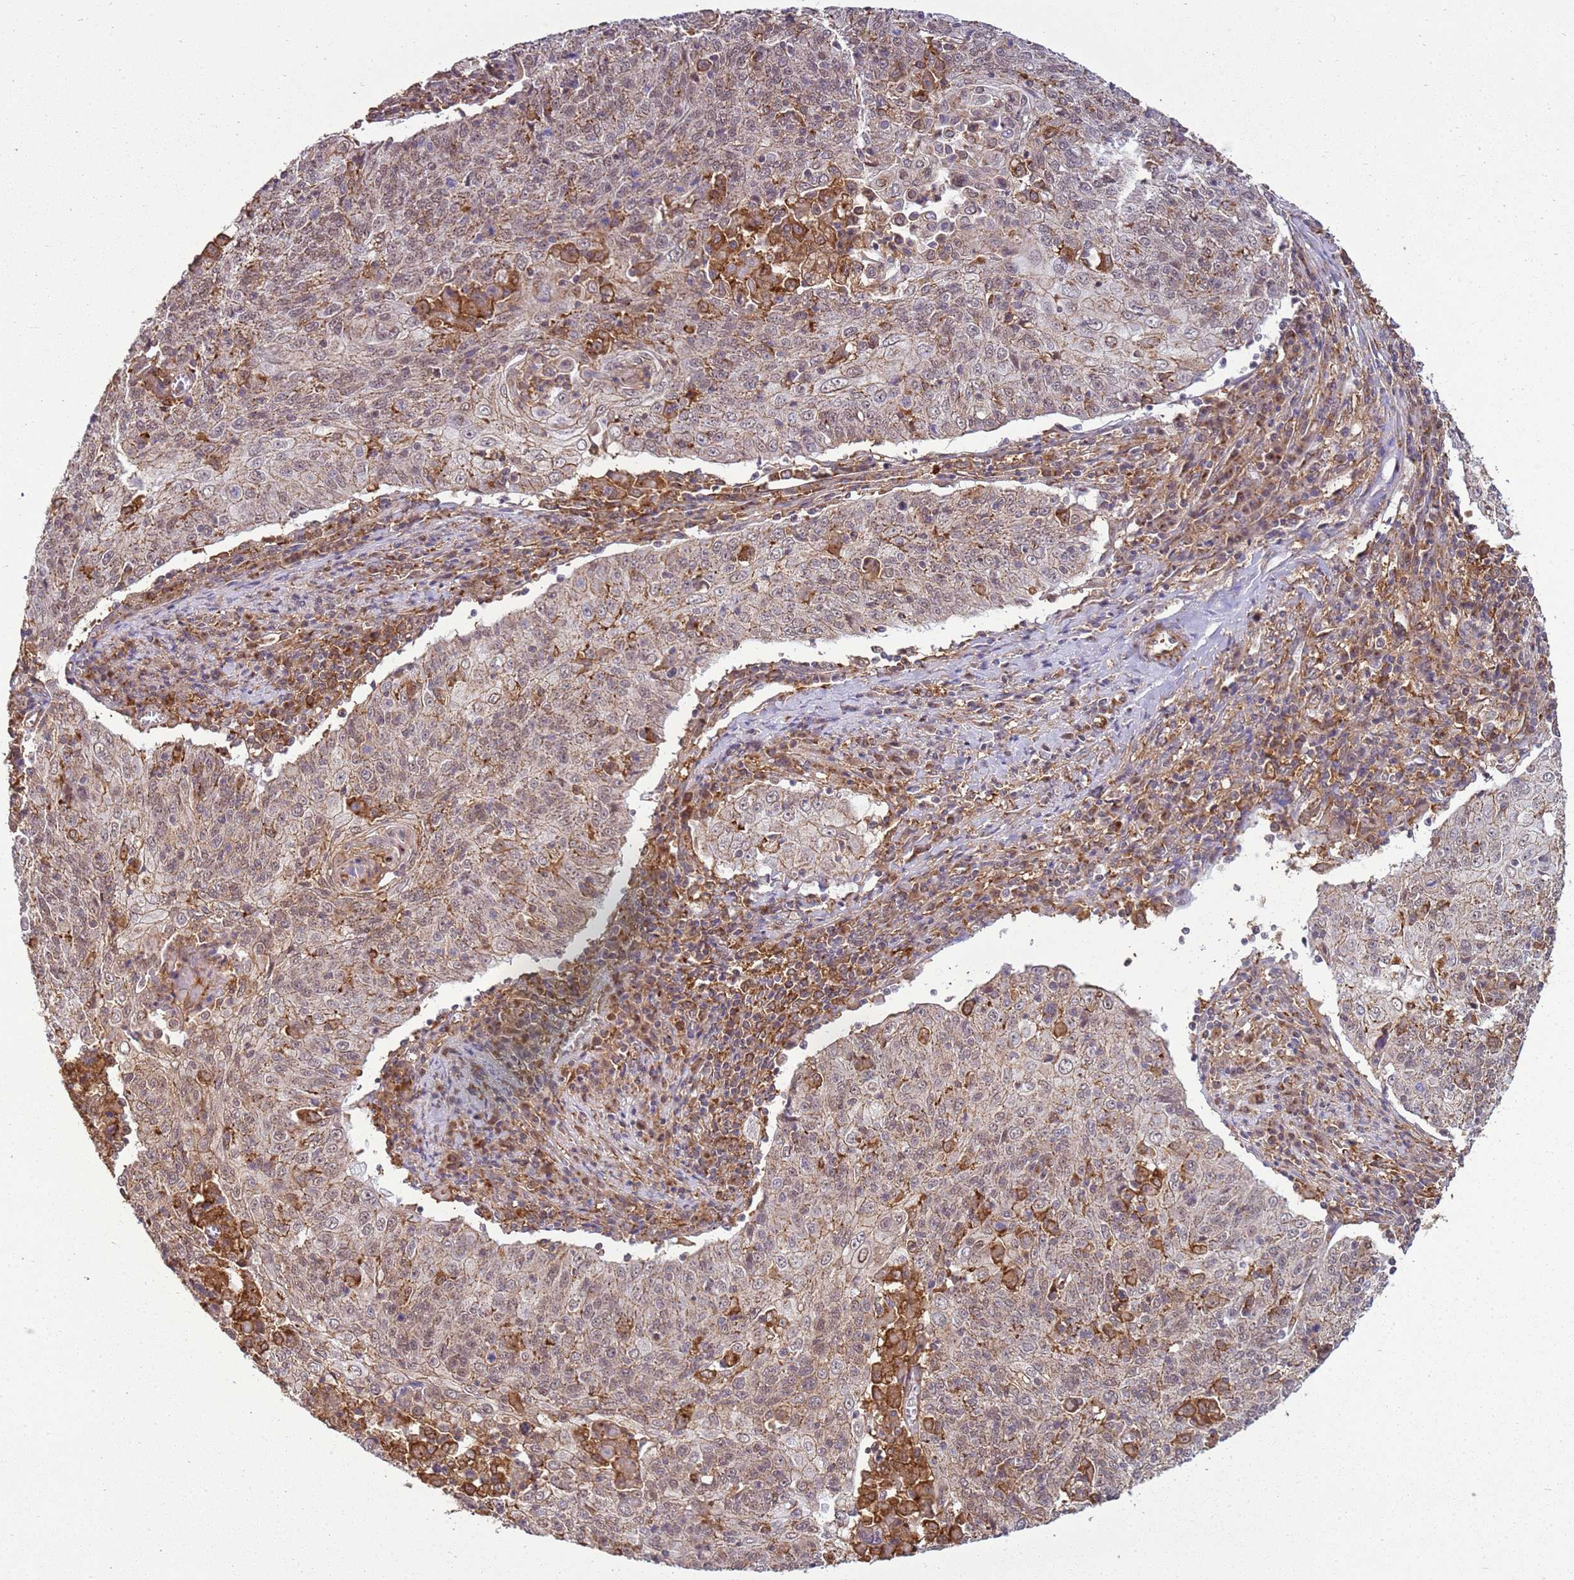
{"staining": {"intensity": "weak", "quantity": "25%-75%", "location": "cytoplasmic/membranous"}, "tissue": "cervical cancer", "cell_type": "Tumor cells", "image_type": "cancer", "snomed": [{"axis": "morphology", "description": "Squamous cell carcinoma, NOS"}, {"axis": "topography", "description": "Cervix"}], "caption": "Immunohistochemistry (DAB (3,3'-diaminobenzidine)) staining of cervical cancer exhibits weak cytoplasmic/membranous protein staining in about 25%-75% of tumor cells.", "gene": "GABRE", "patient": {"sex": "female", "age": 48}}